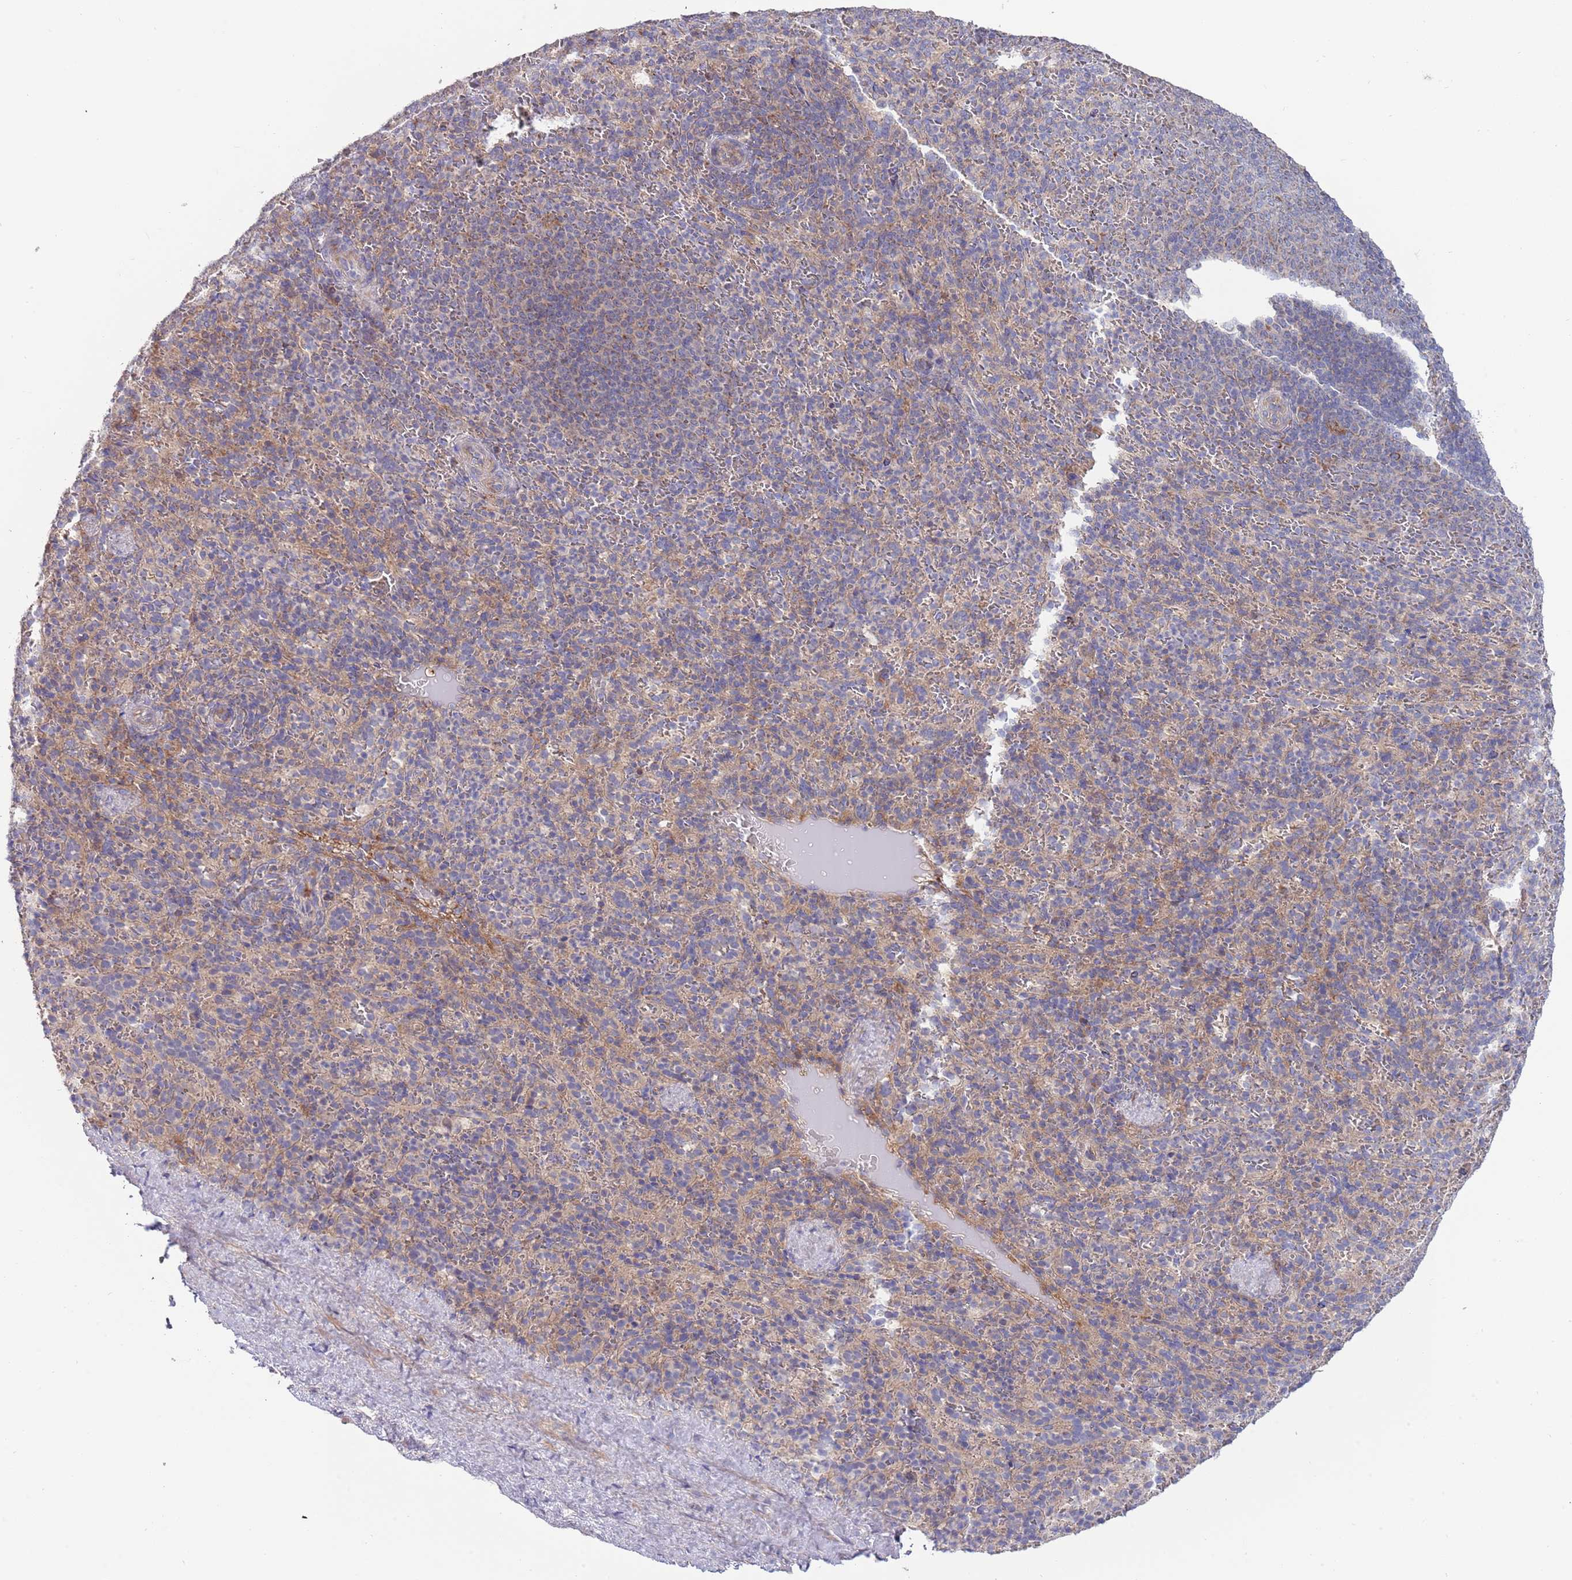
{"staining": {"intensity": "negative", "quantity": "none", "location": "none"}, "tissue": "spleen", "cell_type": "Cells in red pulp", "image_type": "normal", "snomed": [{"axis": "morphology", "description": "Normal tissue, NOS"}, {"axis": "topography", "description": "Spleen"}], "caption": "High power microscopy histopathology image of an immunohistochemistry image of benign spleen, revealing no significant staining in cells in red pulp.", "gene": "ABCC10", "patient": {"sex": "female", "age": 21}}